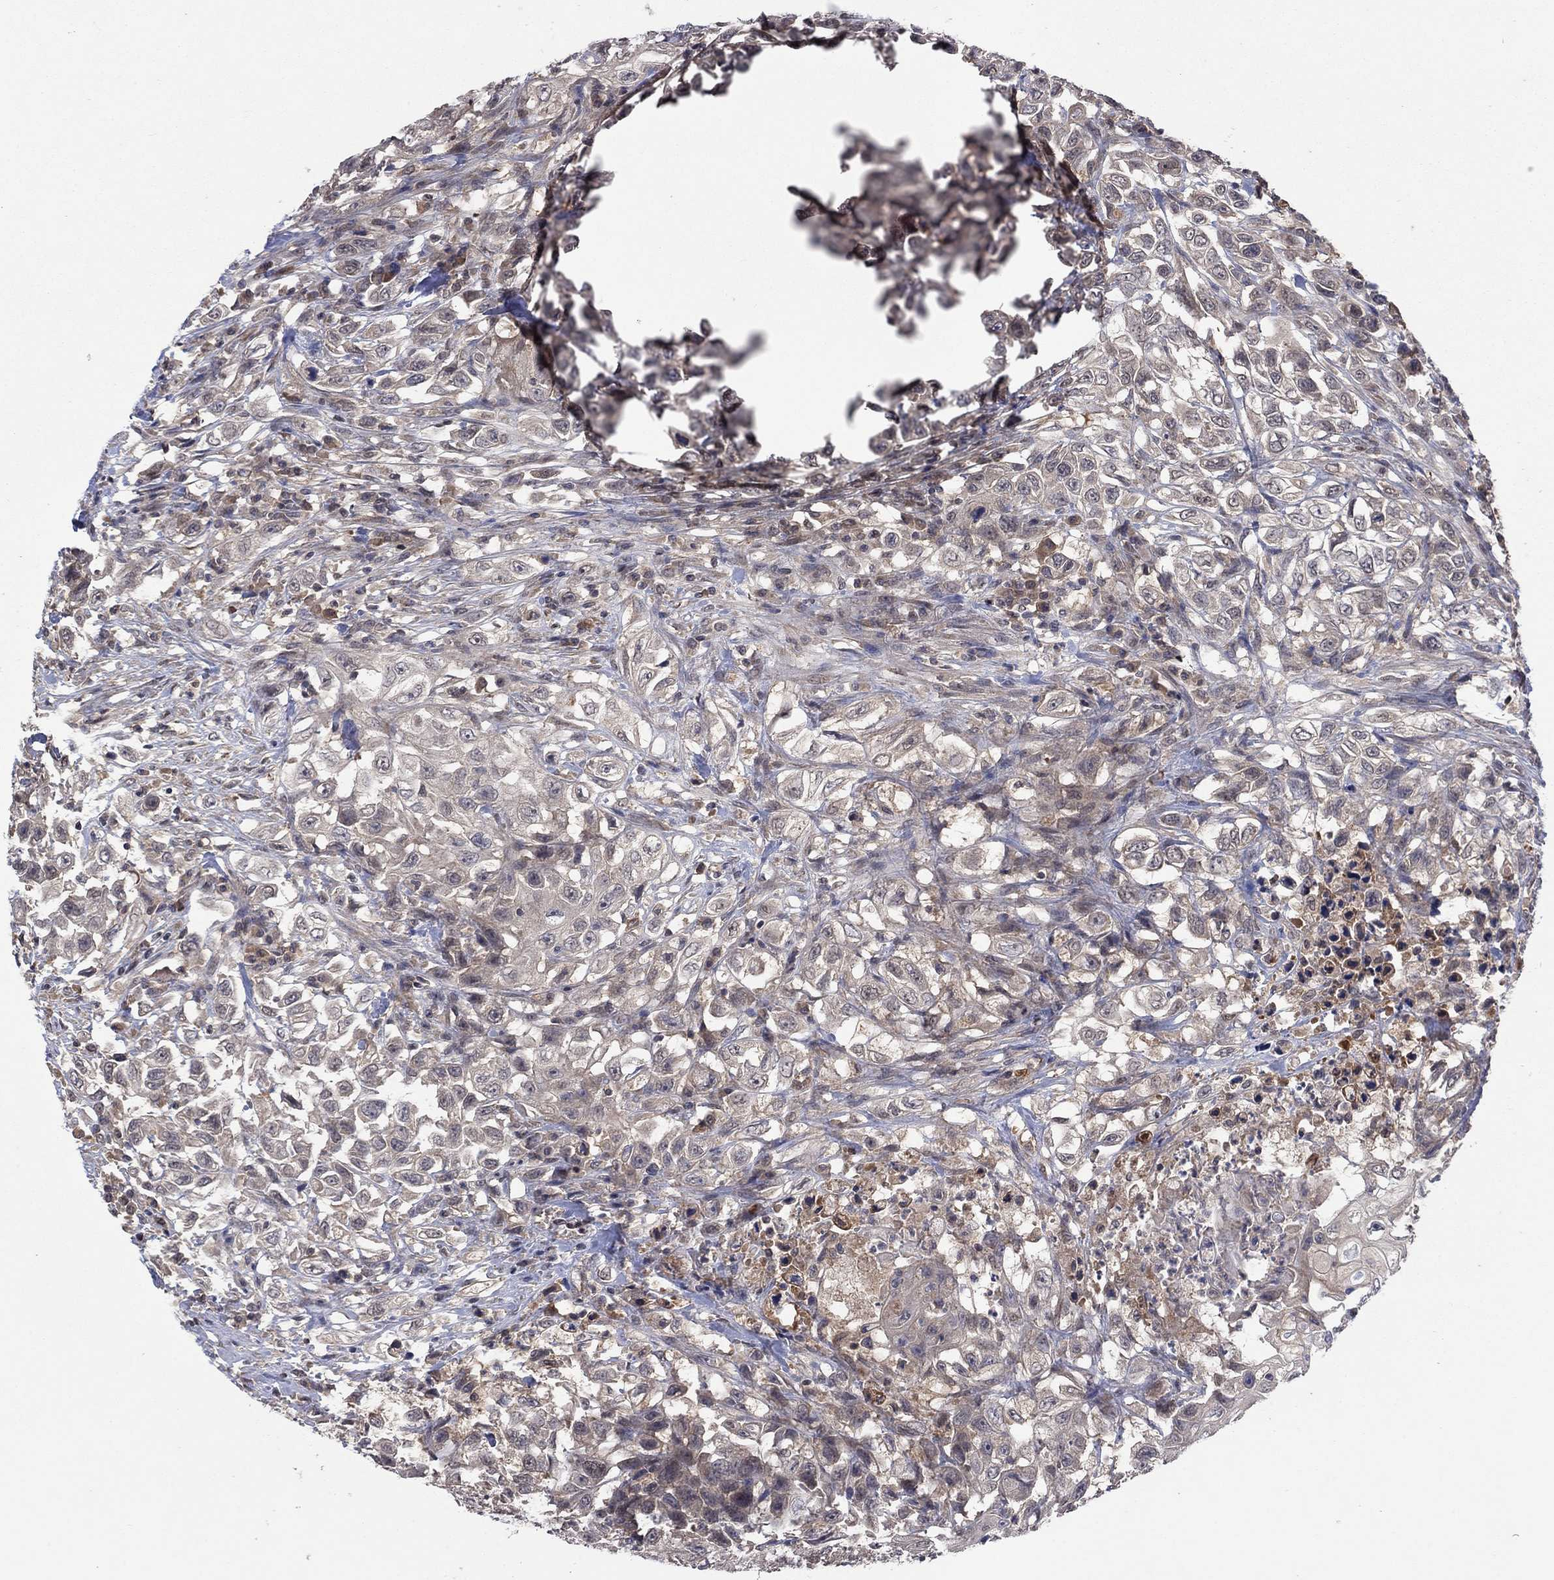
{"staining": {"intensity": "negative", "quantity": "none", "location": "none"}, "tissue": "urothelial cancer", "cell_type": "Tumor cells", "image_type": "cancer", "snomed": [{"axis": "morphology", "description": "Urothelial carcinoma, High grade"}, {"axis": "topography", "description": "Urinary bladder"}], "caption": "Immunohistochemistry (IHC) of urothelial carcinoma (high-grade) exhibits no positivity in tumor cells.", "gene": "IAH1", "patient": {"sex": "female", "age": 56}}